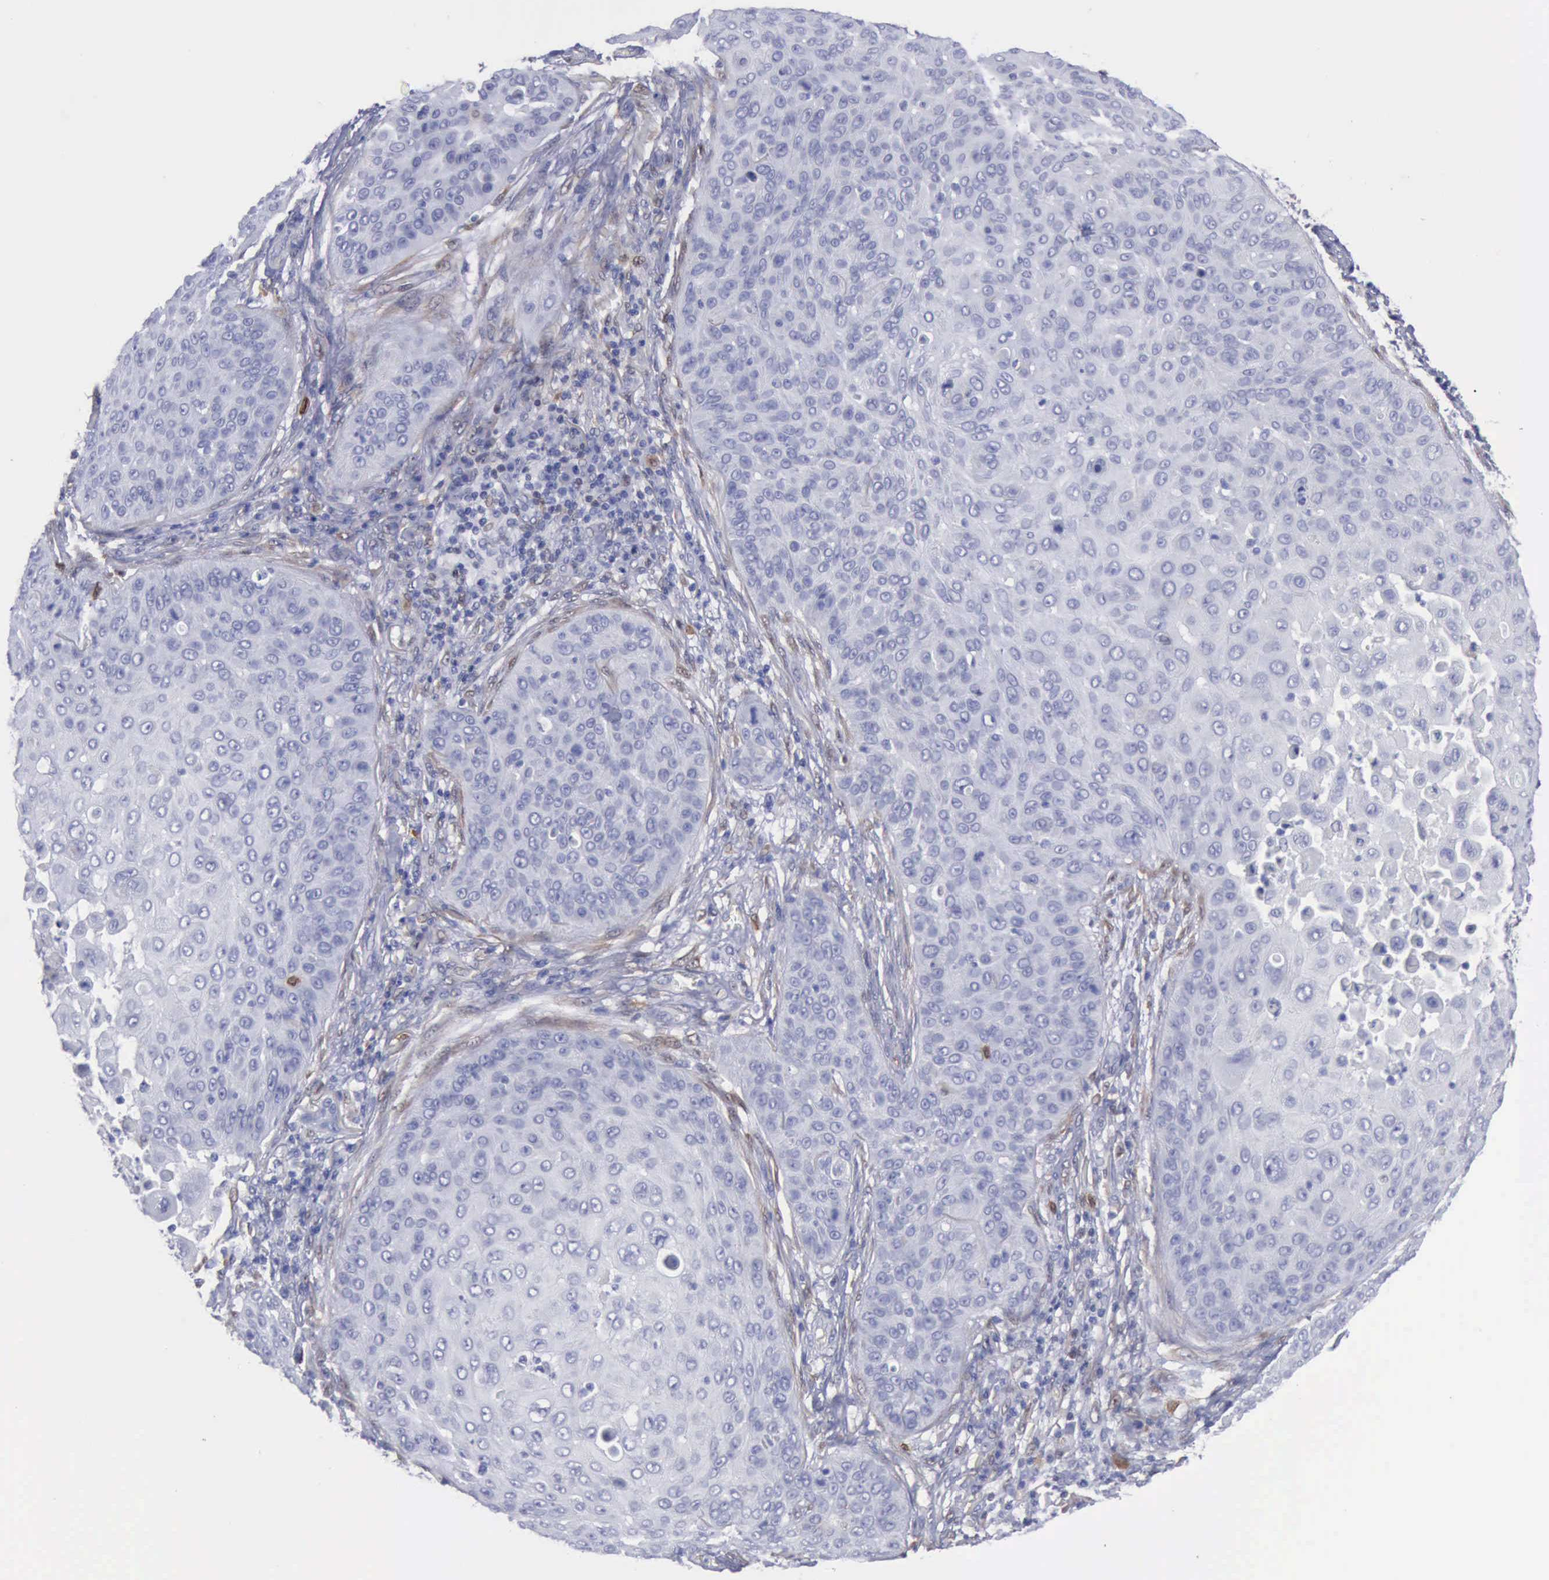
{"staining": {"intensity": "negative", "quantity": "none", "location": "none"}, "tissue": "skin cancer", "cell_type": "Tumor cells", "image_type": "cancer", "snomed": [{"axis": "morphology", "description": "Squamous cell carcinoma, NOS"}, {"axis": "topography", "description": "Skin"}], "caption": "The immunohistochemistry (IHC) image has no significant positivity in tumor cells of skin cancer tissue.", "gene": "FHL1", "patient": {"sex": "male", "age": 82}}